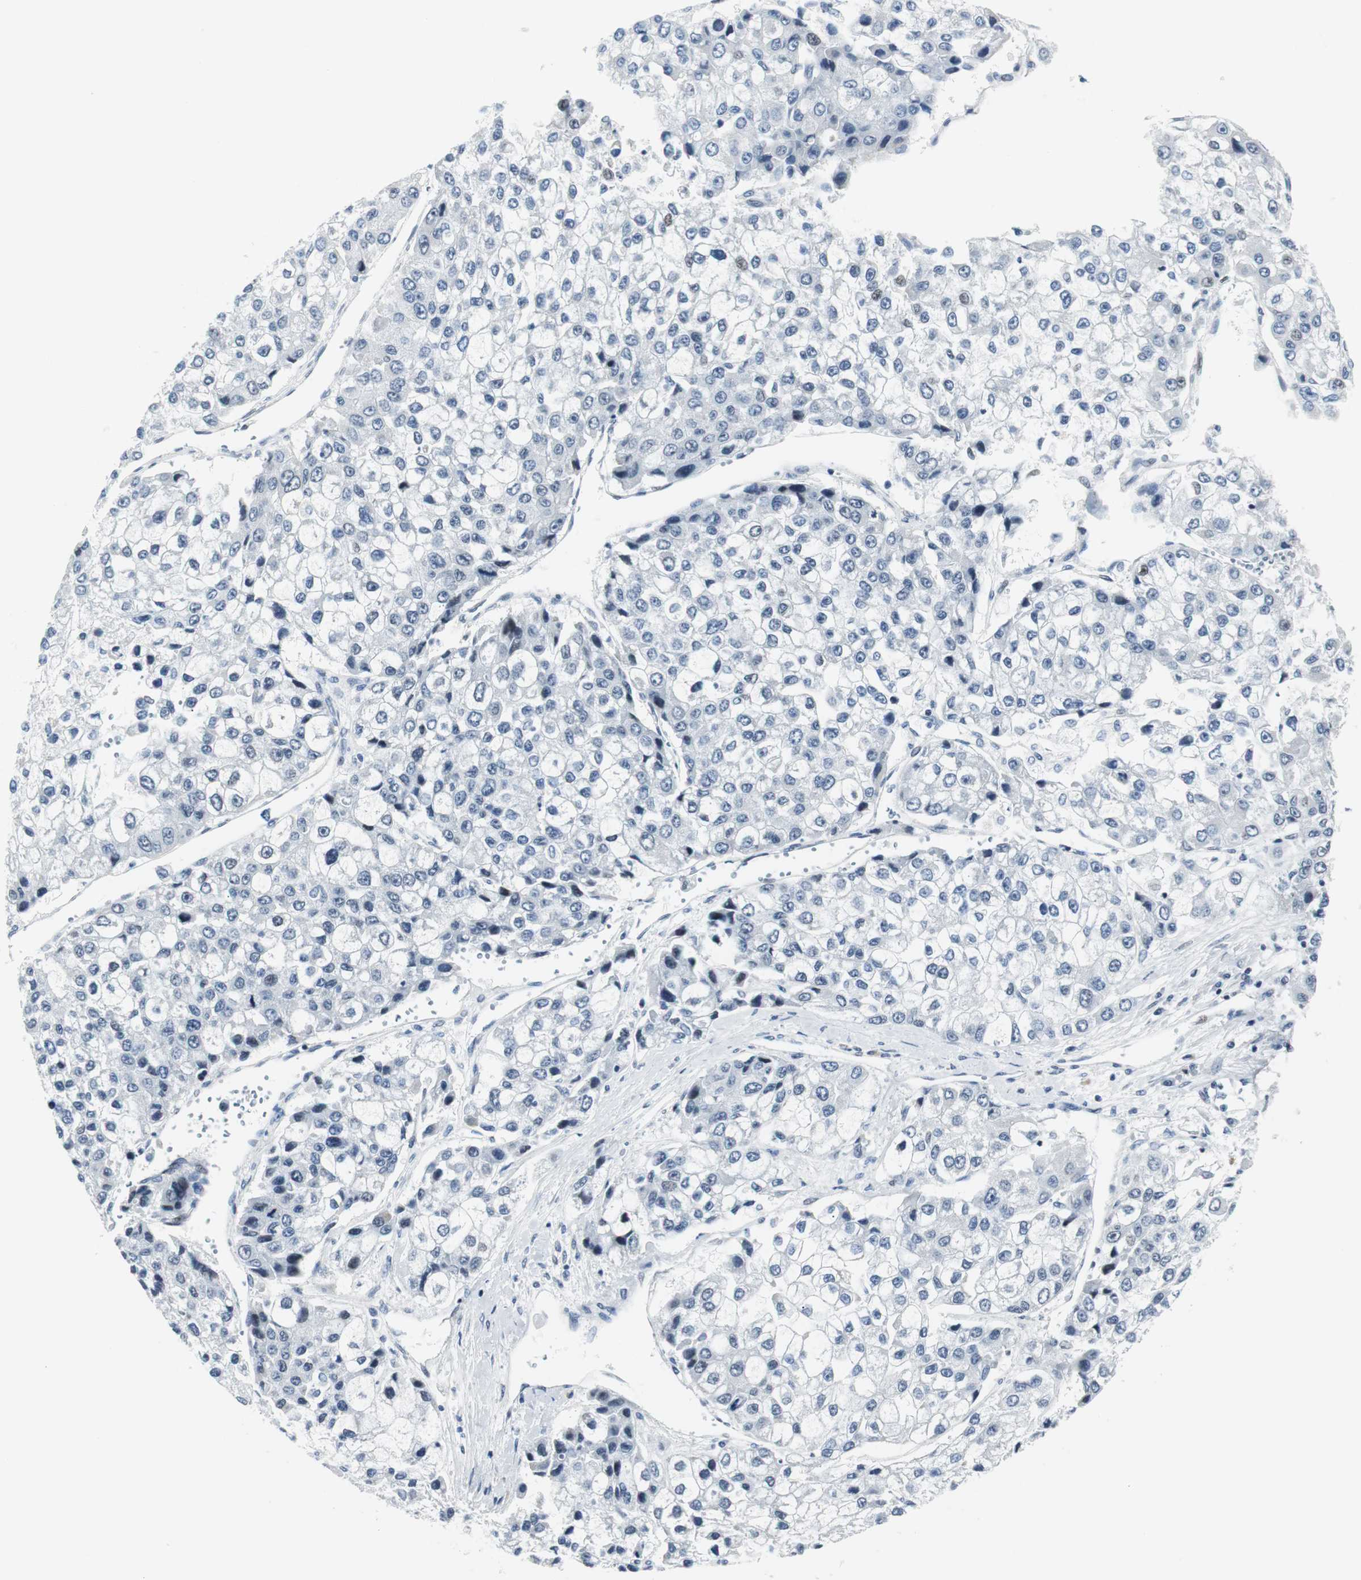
{"staining": {"intensity": "weak", "quantity": "<25%", "location": "nuclear"}, "tissue": "liver cancer", "cell_type": "Tumor cells", "image_type": "cancer", "snomed": [{"axis": "morphology", "description": "Carcinoma, Hepatocellular, NOS"}, {"axis": "topography", "description": "Liver"}], "caption": "The photomicrograph exhibits no staining of tumor cells in liver hepatocellular carcinoma. (Brightfield microscopy of DAB immunohistochemistry (IHC) at high magnification).", "gene": "MTA1", "patient": {"sex": "female", "age": 66}}